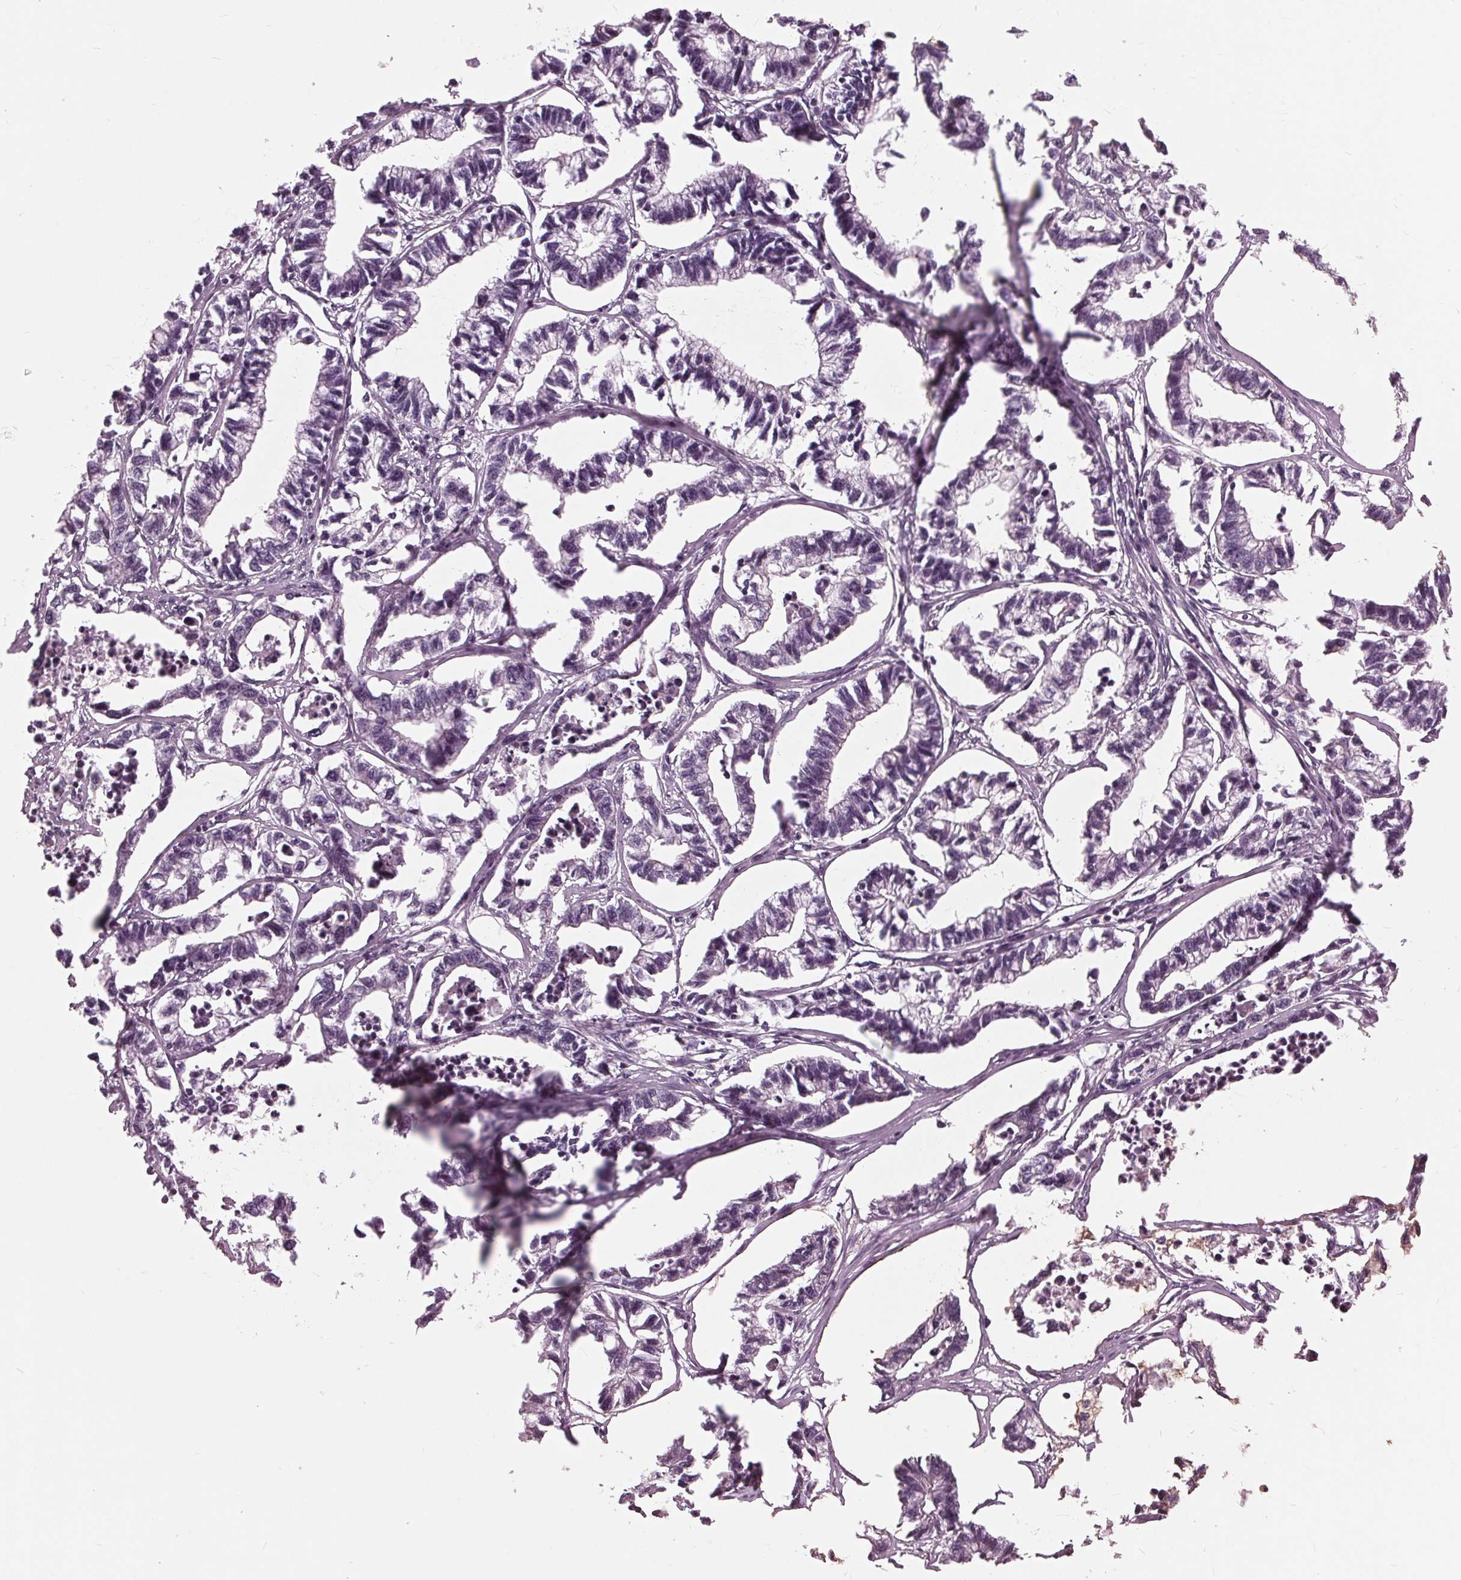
{"staining": {"intensity": "negative", "quantity": "none", "location": "none"}, "tissue": "stomach cancer", "cell_type": "Tumor cells", "image_type": "cancer", "snomed": [{"axis": "morphology", "description": "Adenocarcinoma, NOS"}, {"axis": "topography", "description": "Stomach"}], "caption": "Stomach adenocarcinoma was stained to show a protein in brown. There is no significant staining in tumor cells. (Brightfield microscopy of DAB immunohistochemistry (IHC) at high magnification).", "gene": "SIGLEC6", "patient": {"sex": "male", "age": 83}}